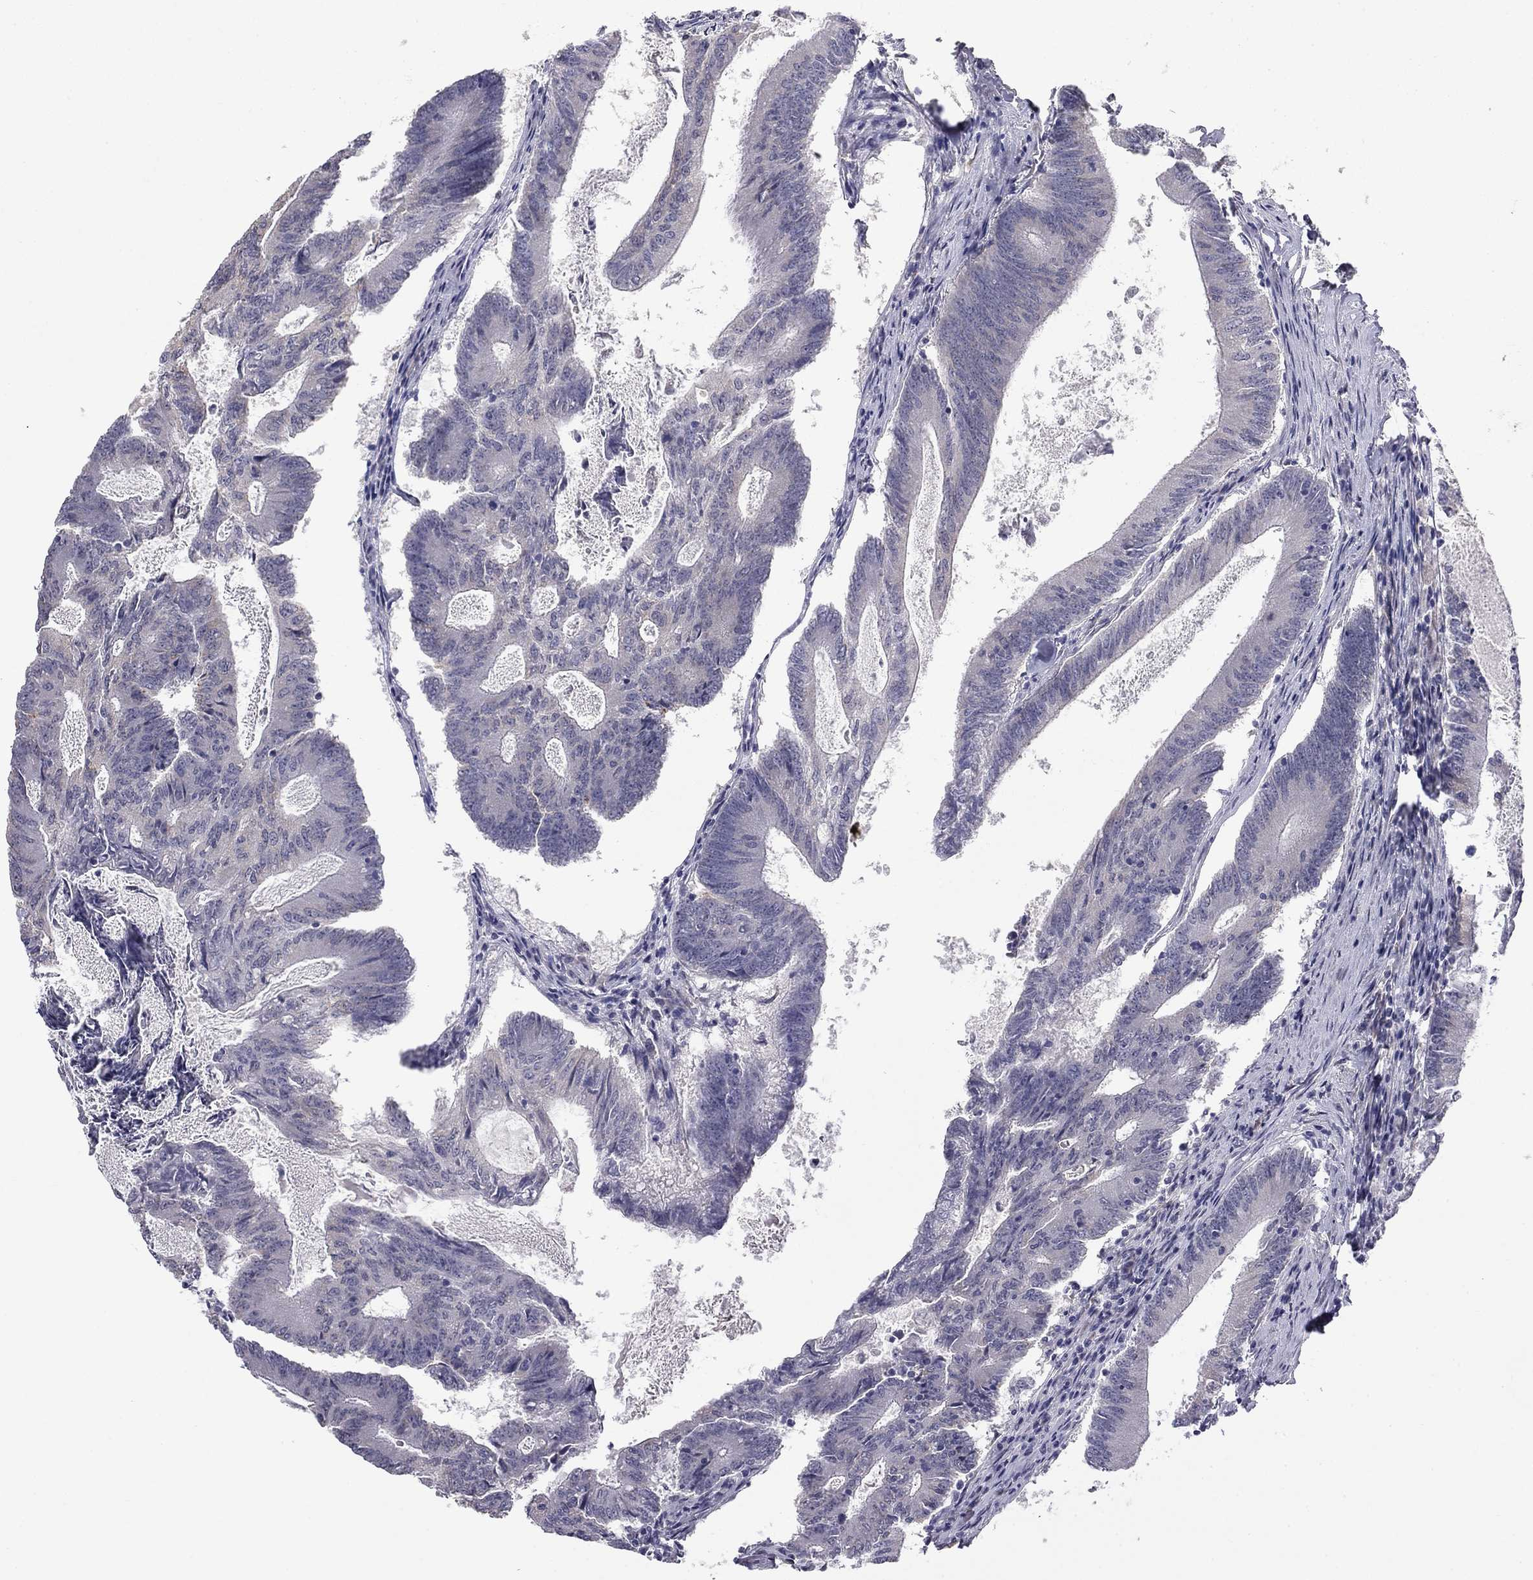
{"staining": {"intensity": "negative", "quantity": "none", "location": "none"}, "tissue": "colorectal cancer", "cell_type": "Tumor cells", "image_type": "cancer", "snomed": [{"axis": "morphology", "description": "Adenocarcinoma, NOS"}, {"axis": "topography", "description": "Colon"}], "caption": "A micrograph of human adenocarcinoma (colorectal) is negative for staining in tumor cells.", "gene": "PRRT2", "patient": {"sex": "female", "age": 70}}